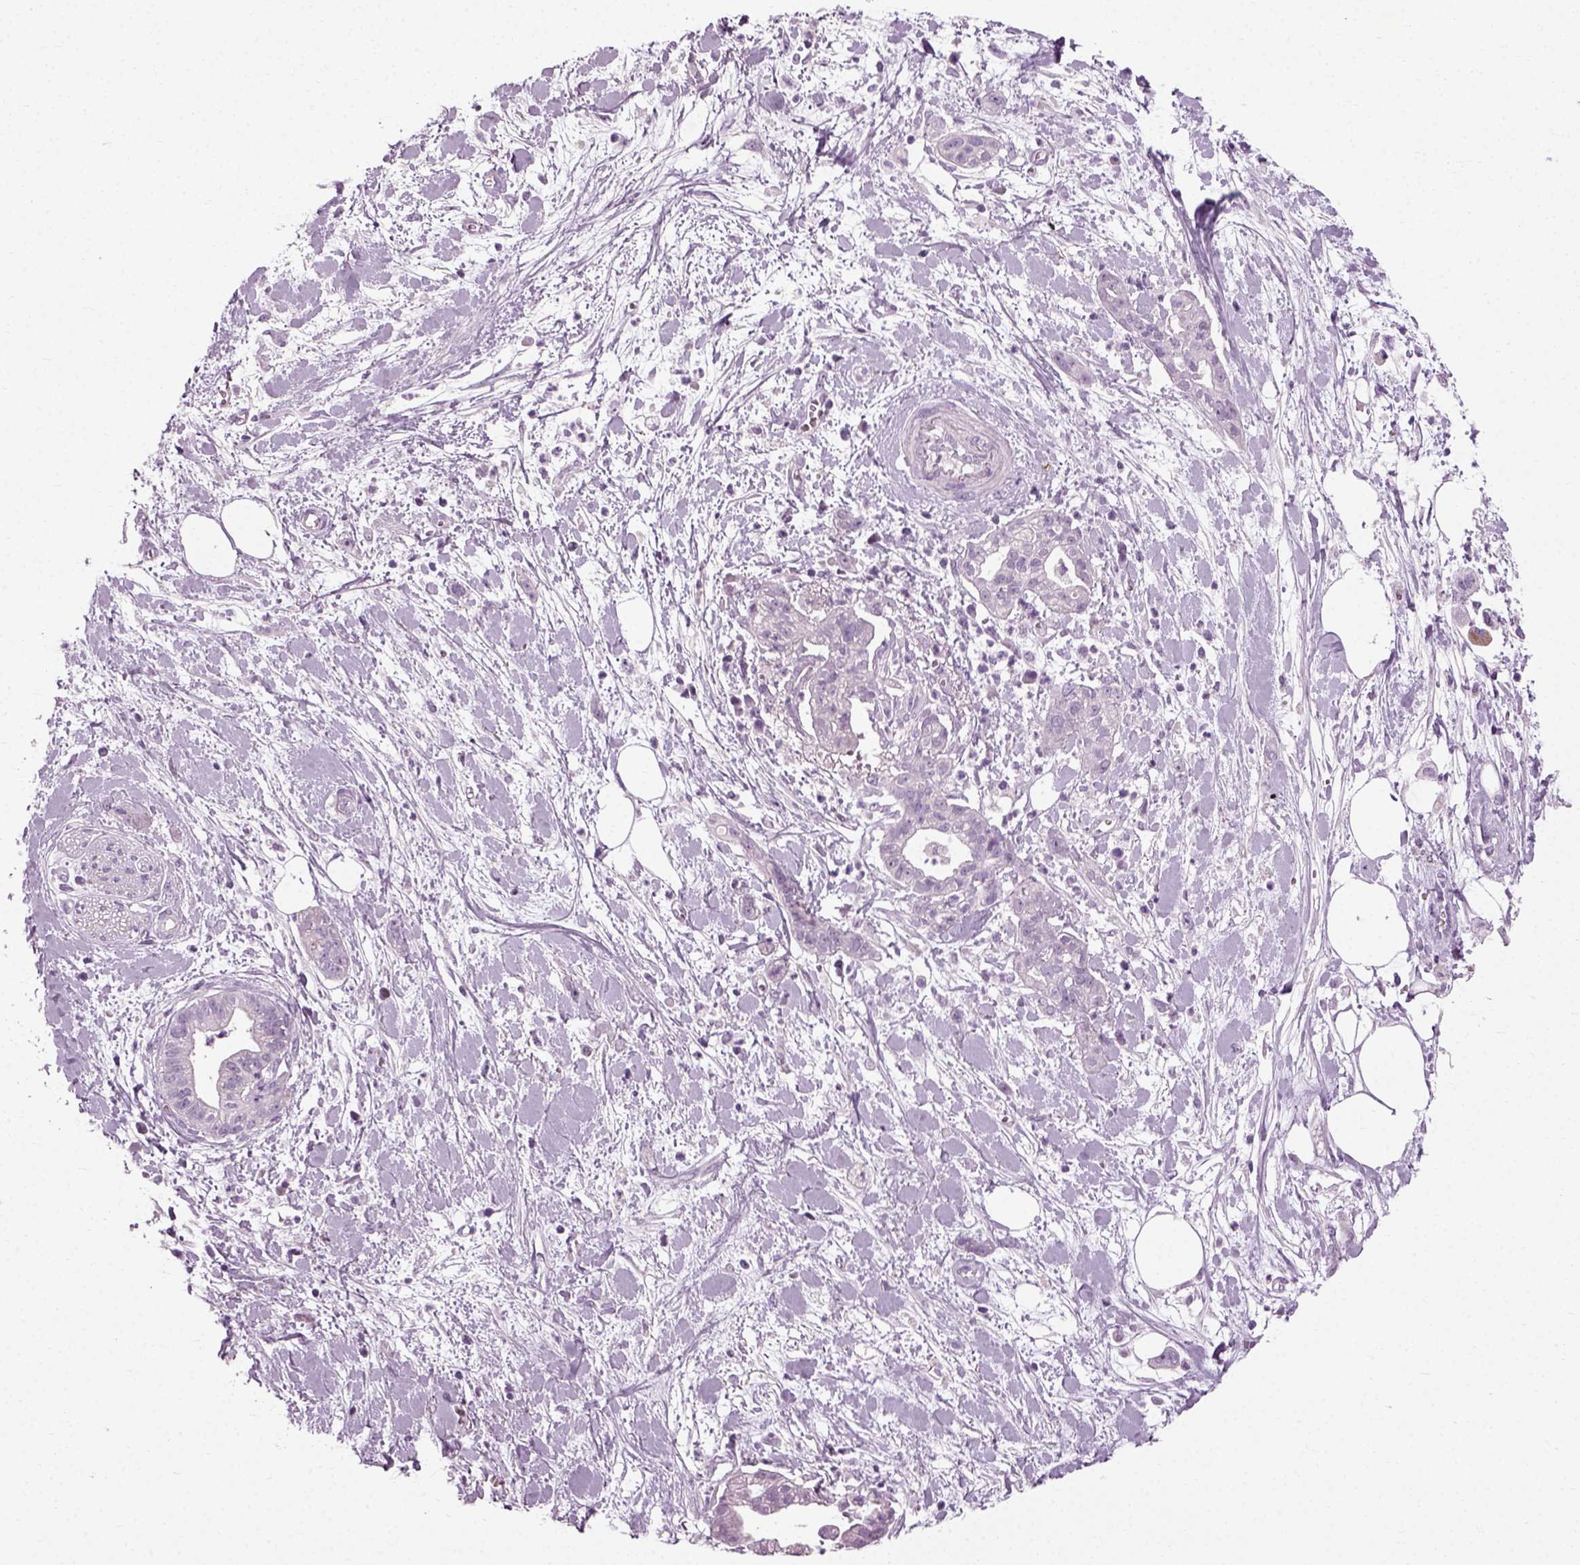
{"staining": {"intensity": "negative", "quantity": "none", "location": "none"}, "tissue": "pancreatic cancer", "cell_type": "Tumor cells", "image_type": "cancer", "snomed": [{"axis": "morphology", "description": "Normal tissue, NOS"}, {"axis": "morphology", "description": "Adenocarcinoma, NOS"}, {"axis": "topography", "description": "Lymph node"}, {"axis": "topography", "description": "Pancreas"}], "caption": "DAB immunohistochemical staining of pancreatic cancer (adenocarcinoma) reveals no significant staining in tumor cells.", "gene": "SCG5", "patient": {"sex": "female", "age": 58}}